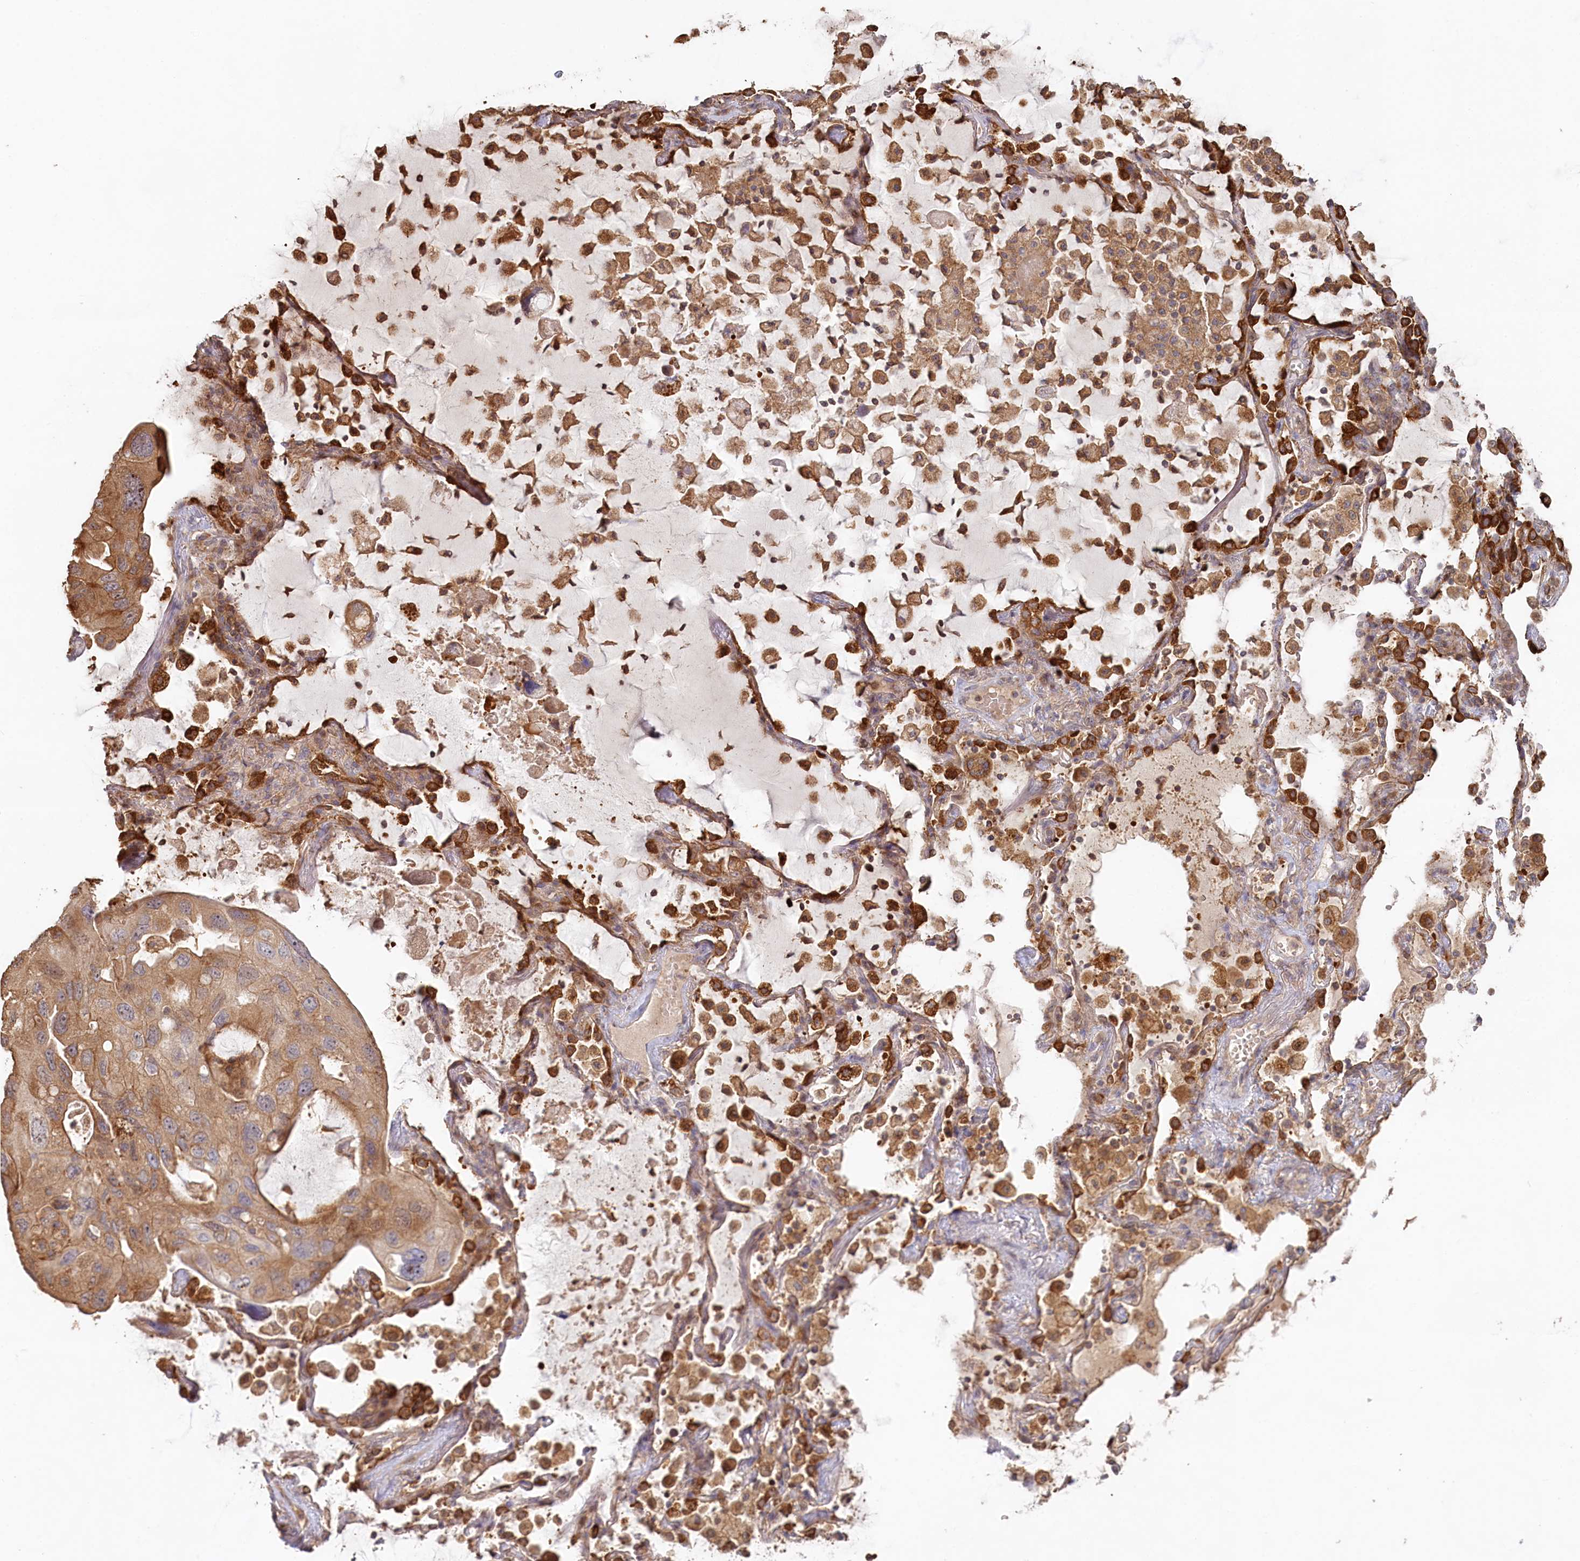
{"staining": {"intensity": "moderate", "quantity": "25%-75%", "location": "cytoplasmic/membranous"}, "tissue": "lung cancer", "cell_type": "Tumor cells", "image_type": "cancer", "snomed": [{"axis": "morphology", "description": "Squamous cell carcinoma, NOS"}, {"axis": "topography", "description": "Lung"}], "caption": "IHC histopathology image of human lung squamous cell carcinoma stained for a protein (brown), which demonstrates medium levels of moderate cytoplasmic/membranous expression in approximately 25%-75% of tumor cells.", "gene": "HAL", "patient": {"sex": "female", "age": 73}}